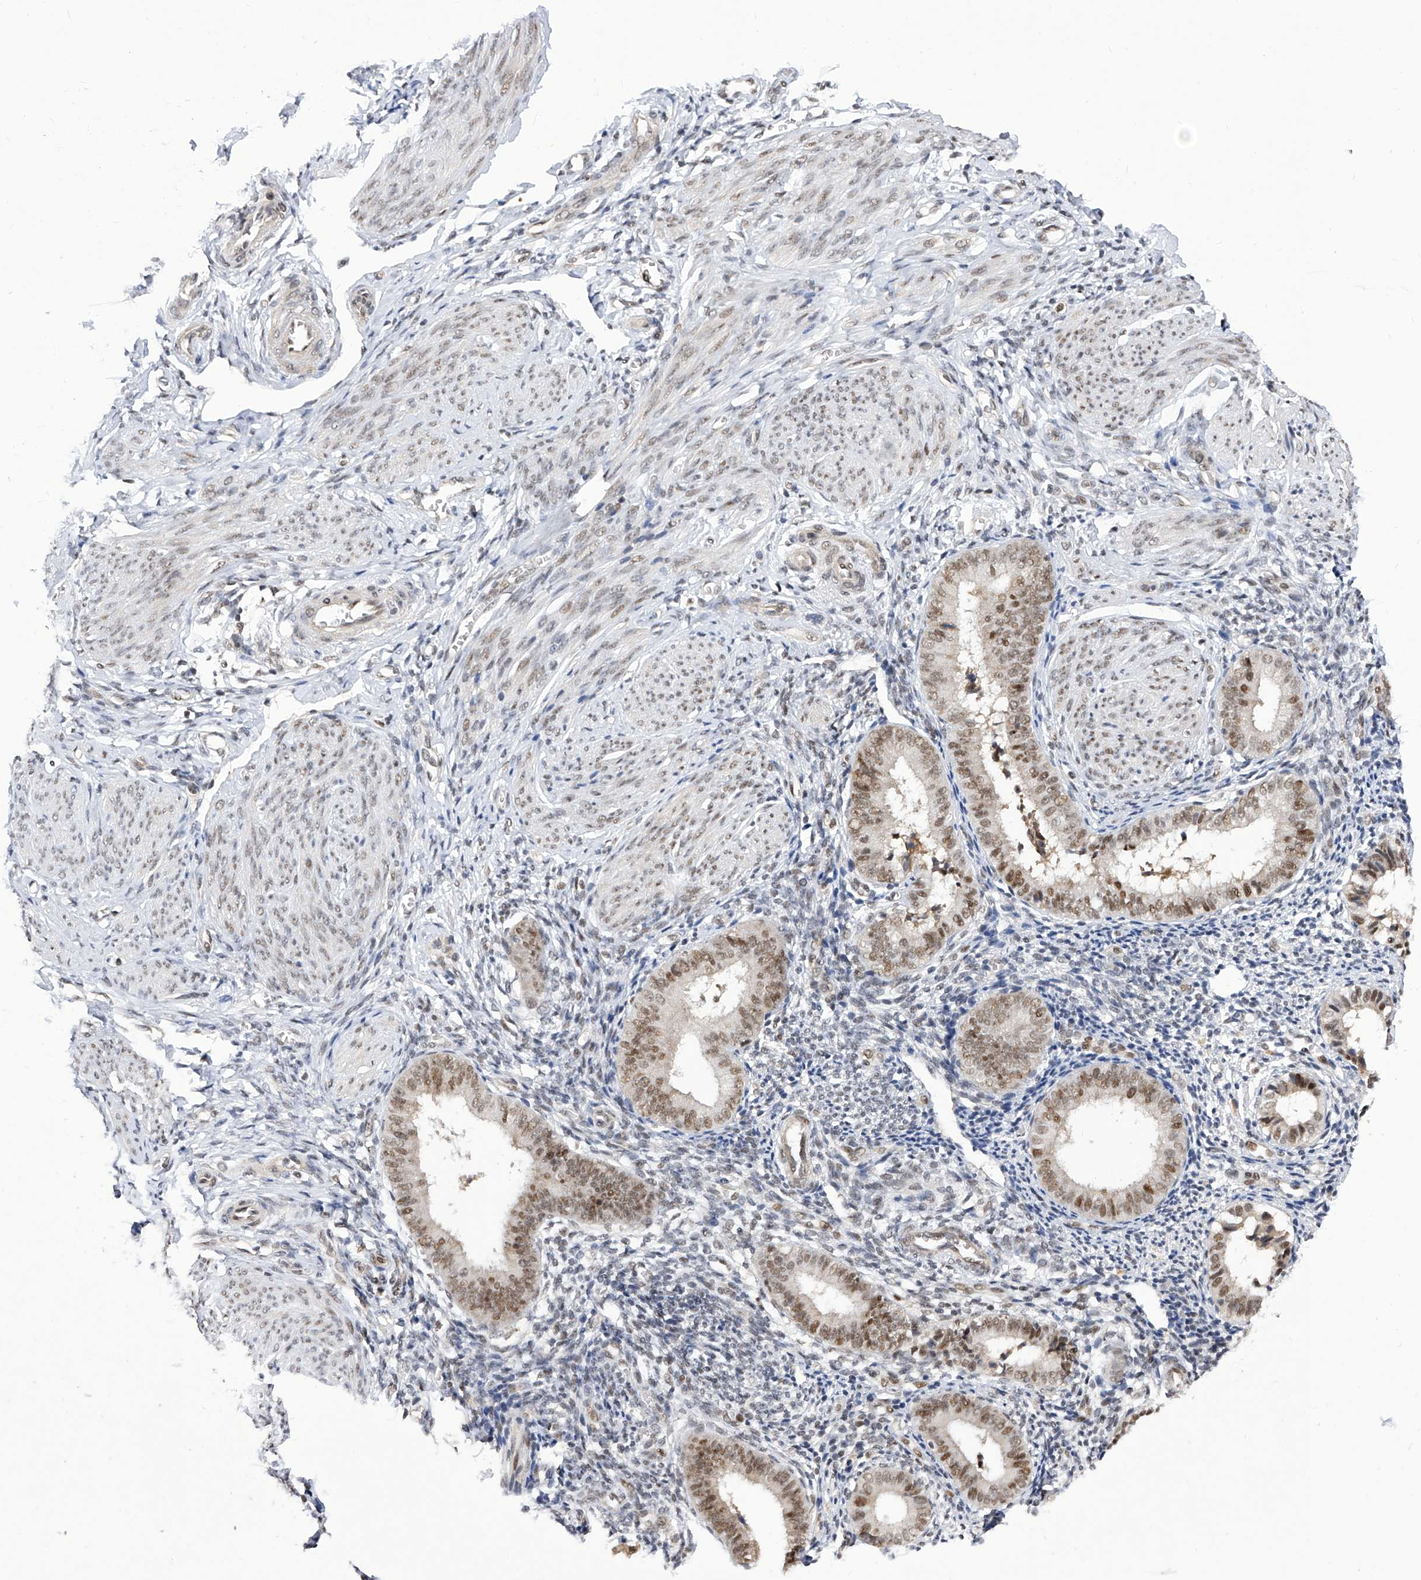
{"staining": {"intensity": "negative", "quantity": "none", "location": "none"}, "tissue": "endometrium", "cell_type": "Cells in endometrial stroma", "image_type": "normal", "snomed": [{"axis": "morphology", "description": "Normal tissue, NOS"}, {"axis": "topography", "description": "Uterus"}, {"axis": "topography", "description": "Endometrium"}], "caption": "Immunohistochemical staining of benign endometrium exhibits no significant staining in cells in endometrial stroma. (Brightfield microscopy of DAB immunohistochemistry (IHC) at high magnification).", "gene": "RAD54L", "patient": {"sex": "female", "age": 48}}